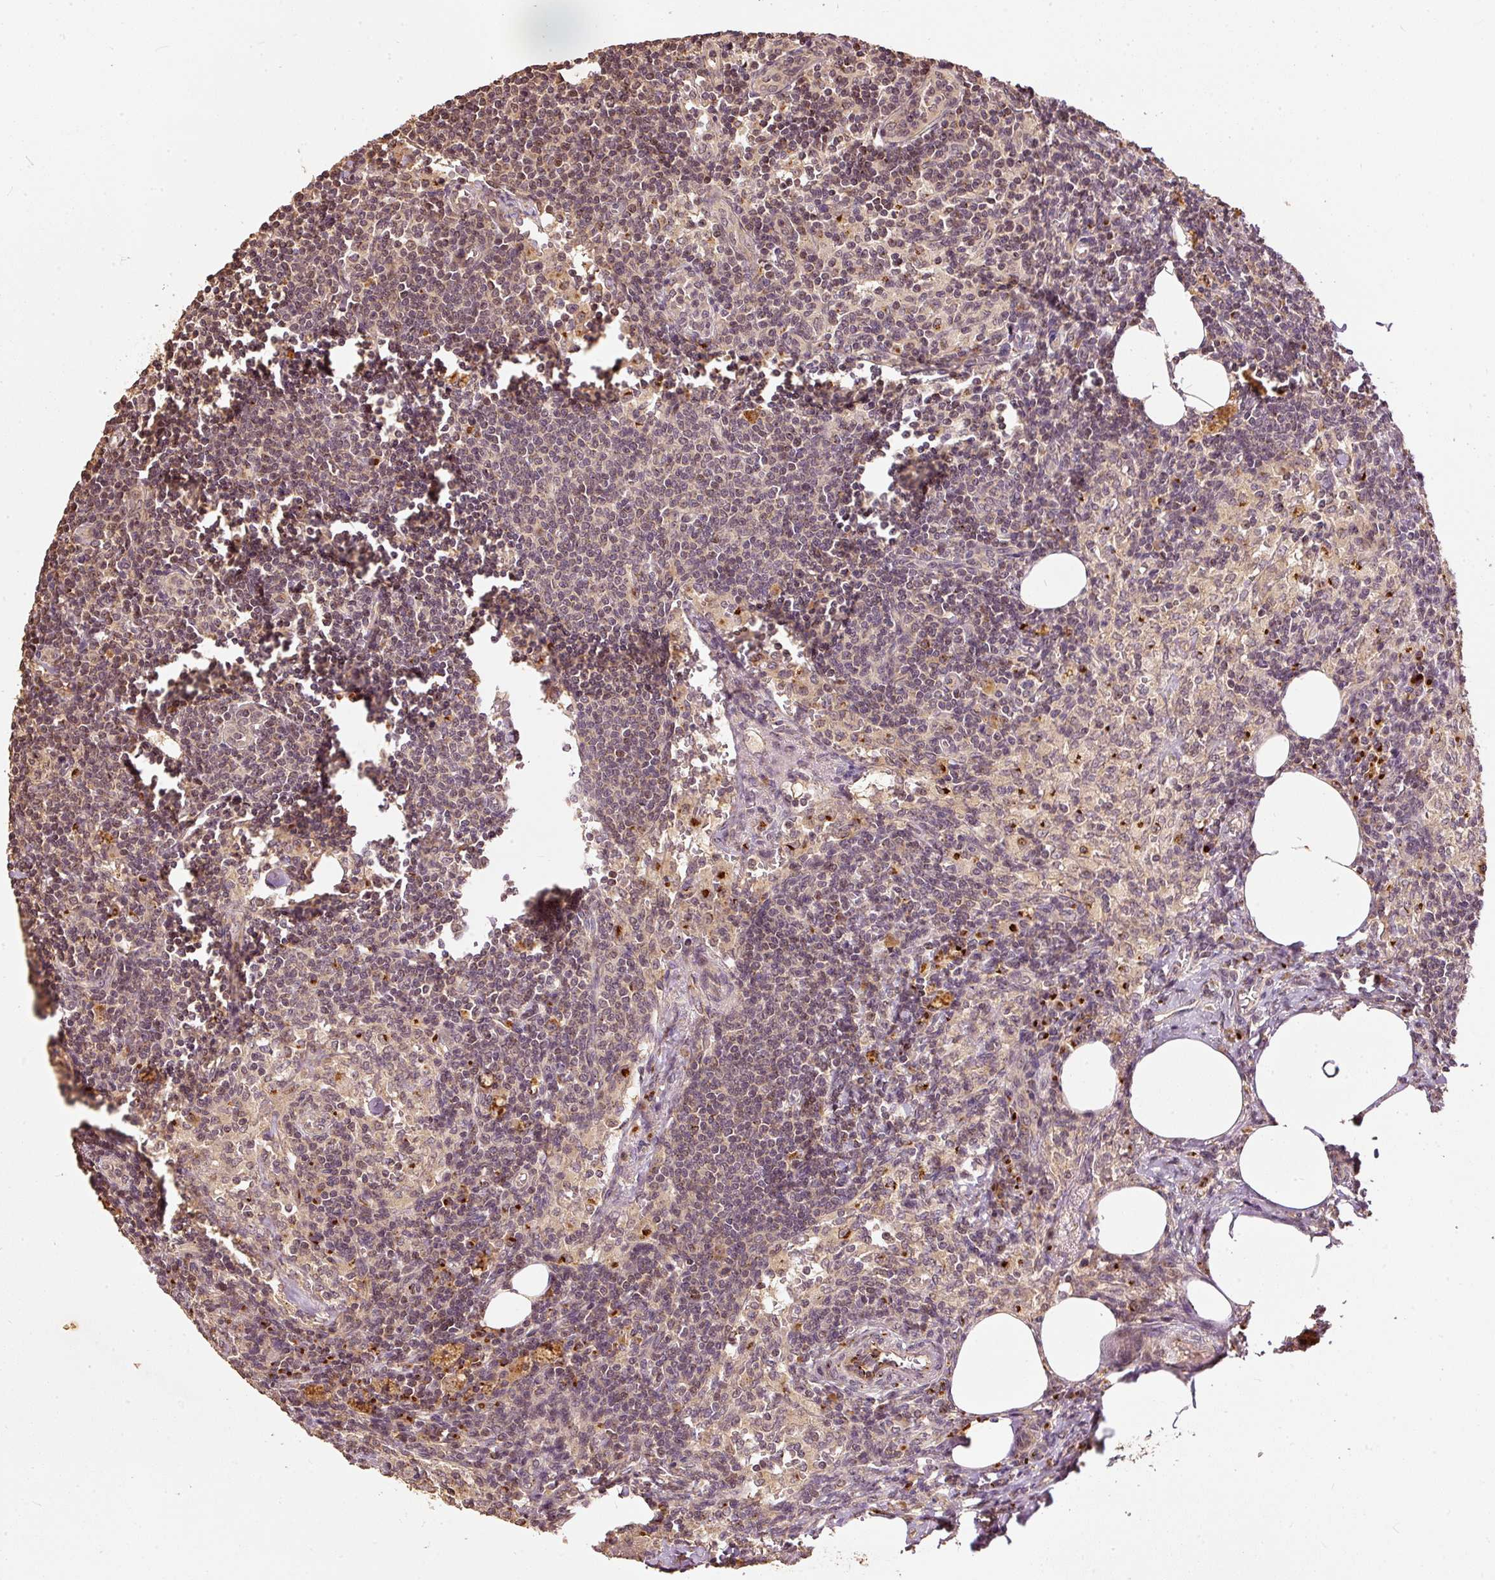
{"staining": {"intensity": "moderate", "quantity": ">75%", "location": "cytoplasmic/membranous"}, "tissue": "lymph node", "cell_type": "Germinal center cells", "image_type": "normal", "snomed": [{"axis": "morphology", "description": "Normal tissue, NOS"}, {"axis": "topography", "description": "Lymph node"}], "caption": "IHC (DAB) staining of normal lymph node demonstrates moderate cytoplasmic/membranous protein positivity in approximately >75% of germinal center cells.", "gene": "FUT8", "patient": {"sex": "female", "age": 59}}